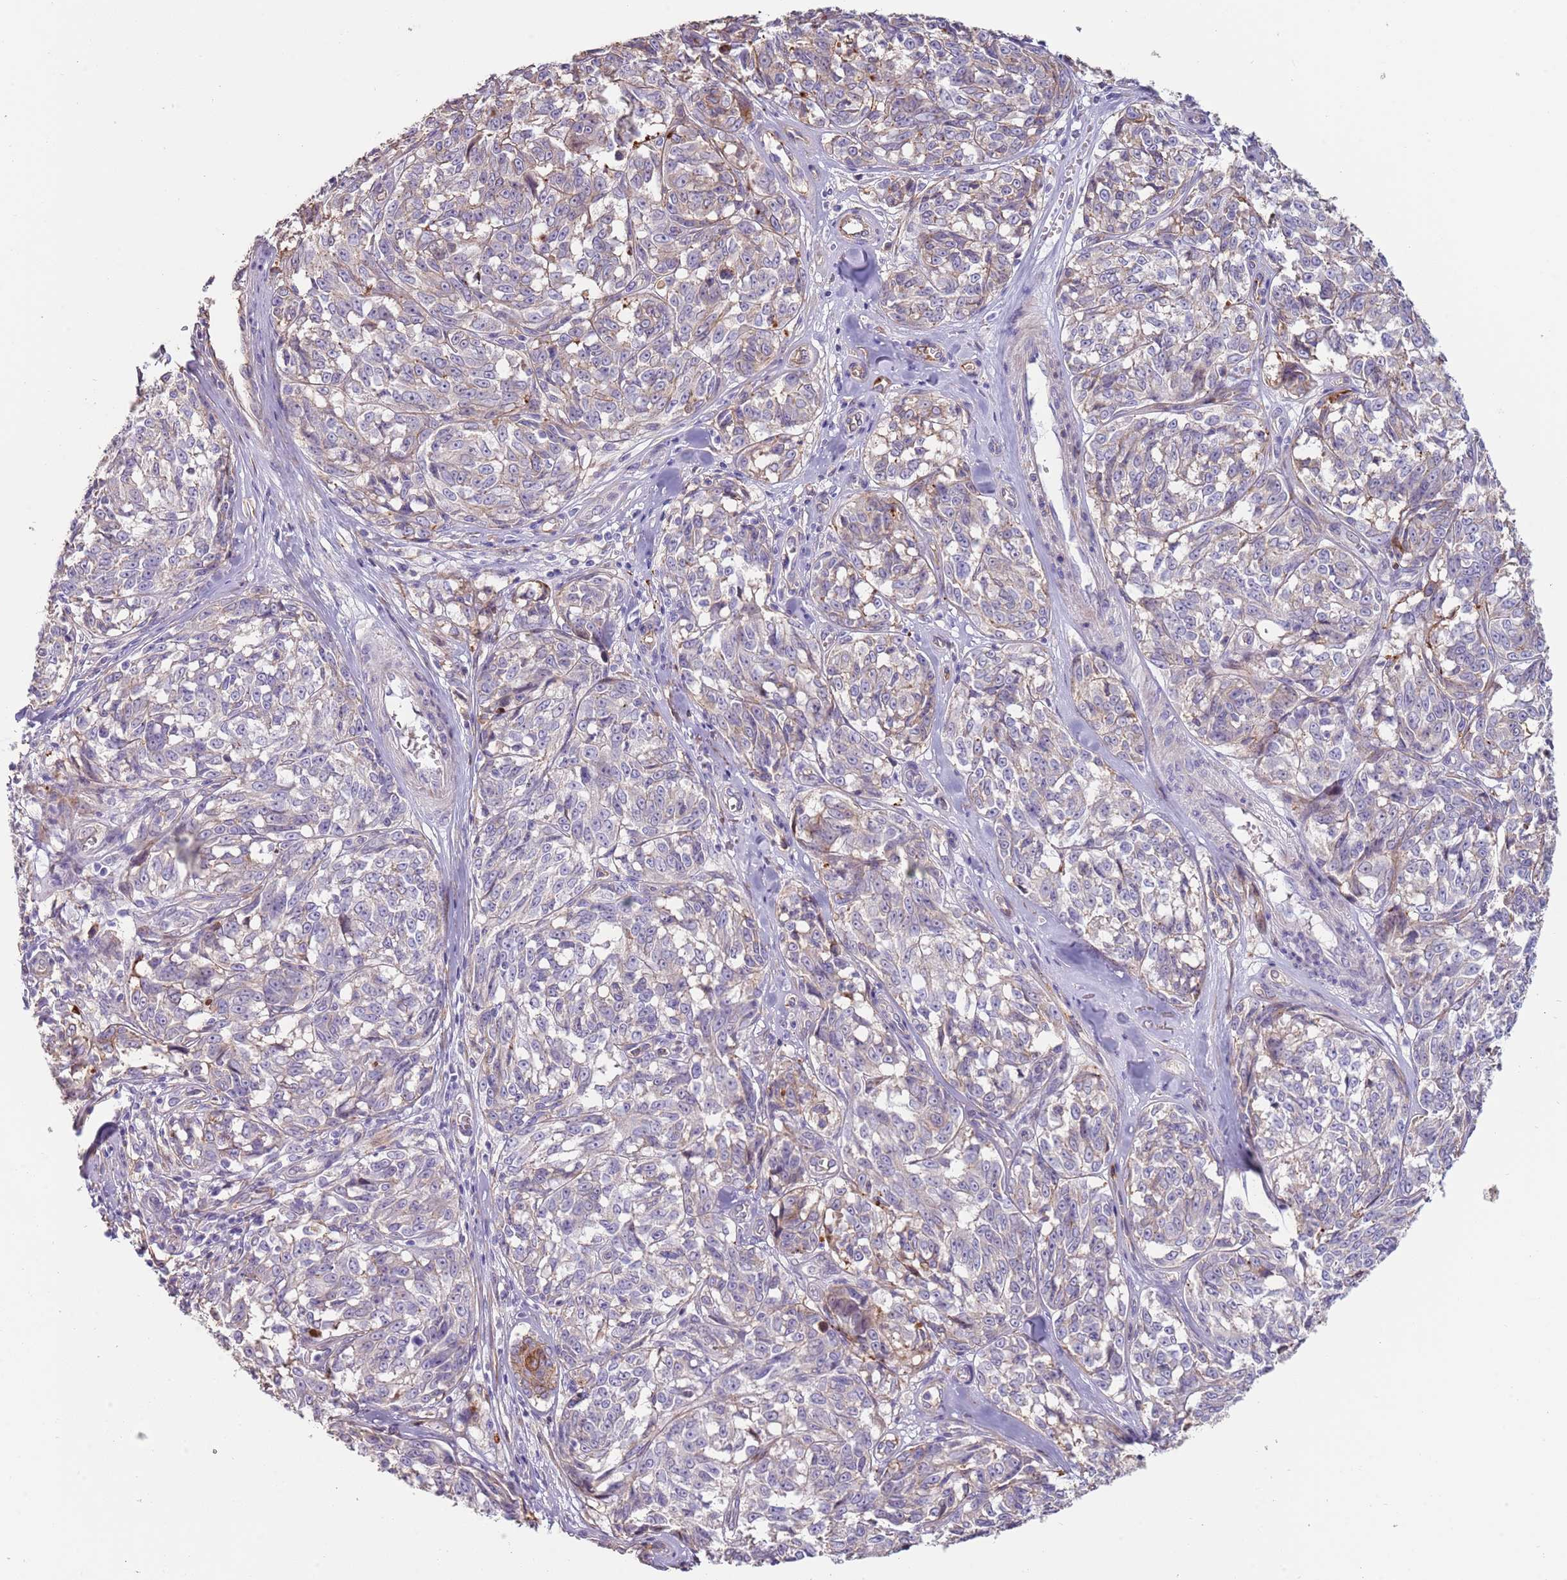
{"staining": {"intensity": "negative", "quantity": "none", "location": "none"}, "tissue": "melanoma", "cell_type": "Tumor cells", "image_type": "cancer", "snomed": [{"axis": "morphology", "description": "Normal tissue, NOS"}, {"axis": "morphology", "description": "Malignant melanoma, NOS"}, {"axis": "topography", "description": "Skin"}], "caption": "Tumor cells show no significant positivity in malignant melanoma.", "gene": "NBPF3", "patient": {"sex": "female", "age": 64}}